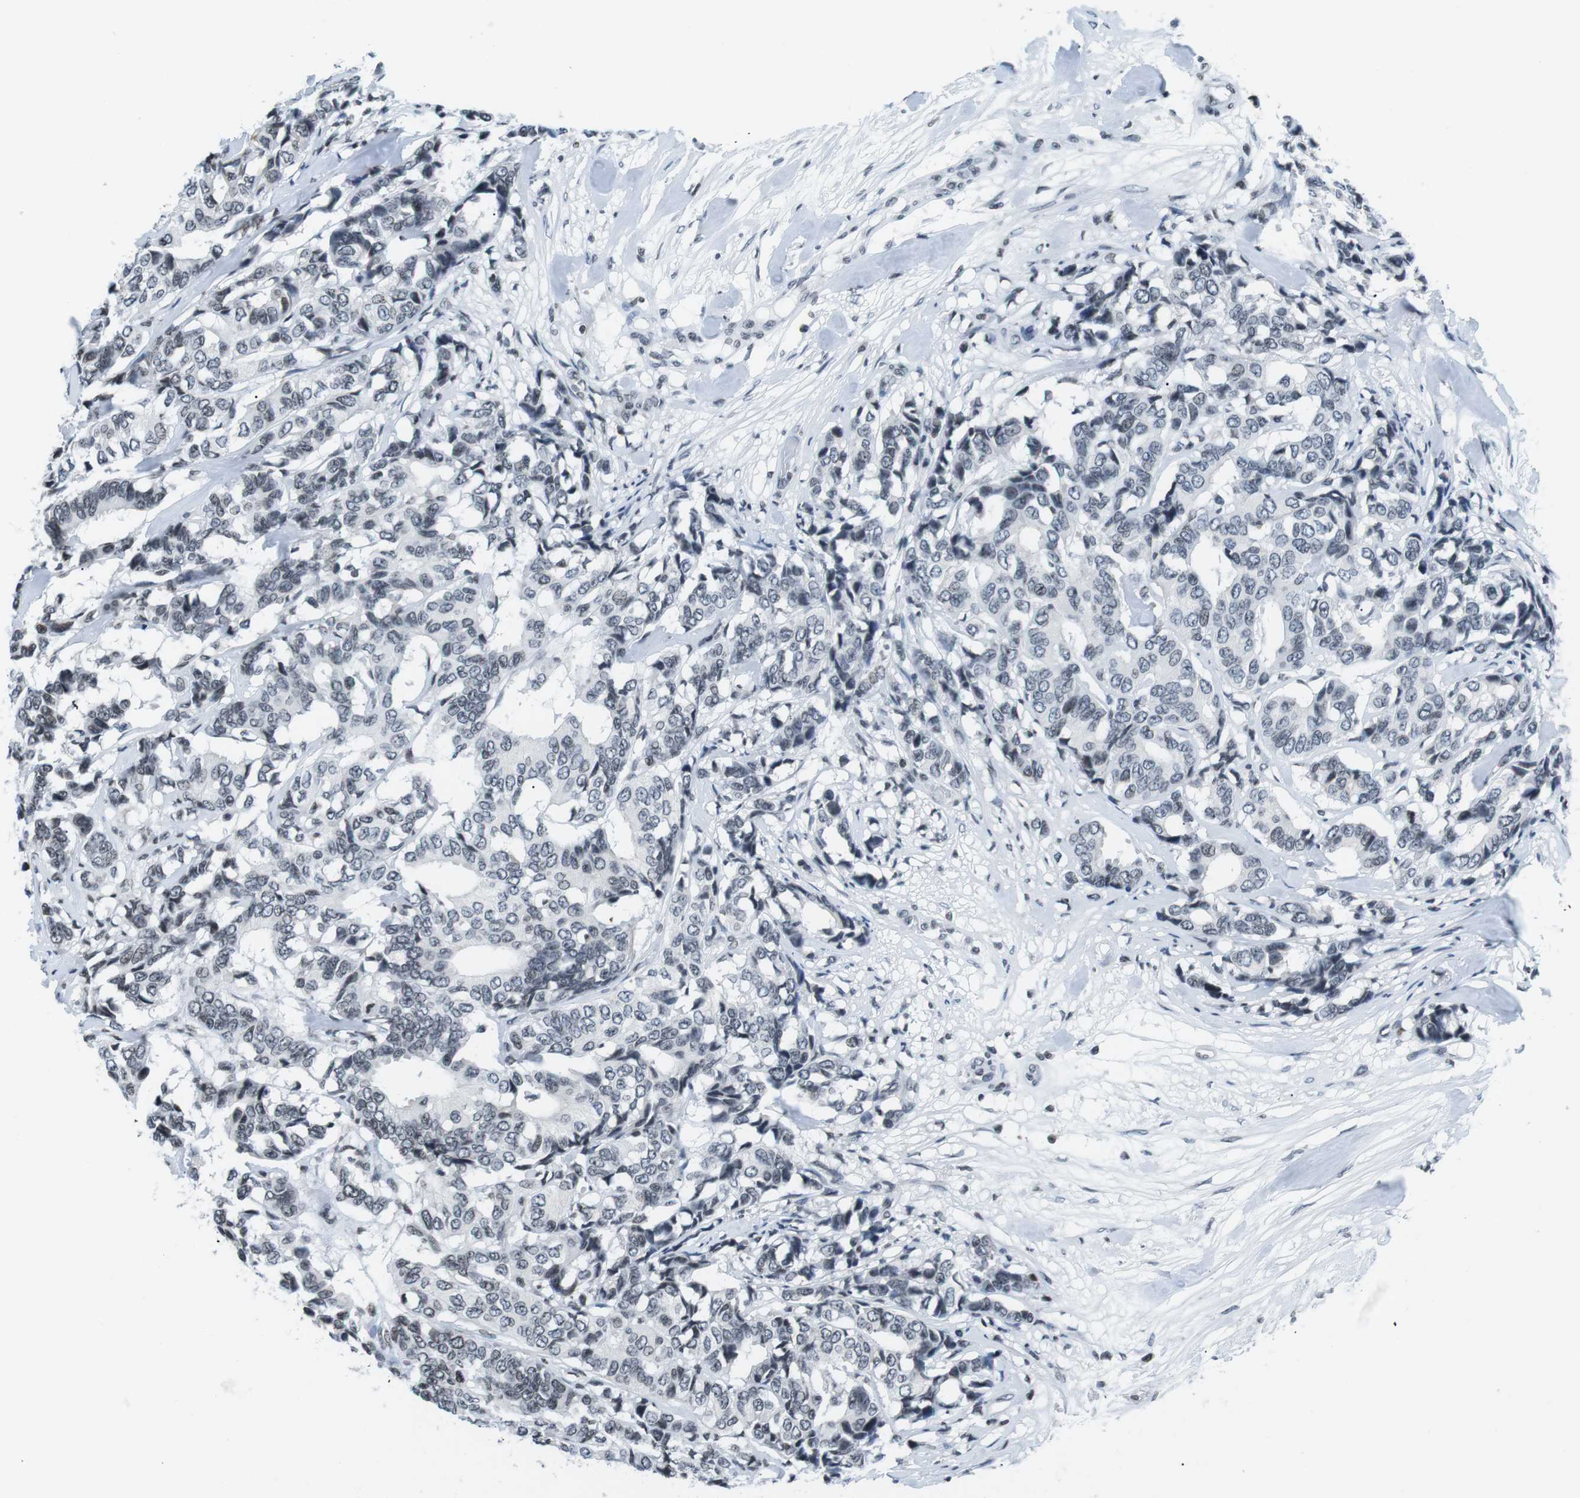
{"staining": {"intensity": "negative", "quantity": "none", "location": "none"}, "tissue": "breast cancer", "cell_type": "Tumor cells", "image_type": "cancer", "snomed": [{"axis": "morphology", "description": "Duct carcinoma"}, {"axis": "topography", "description": "Breast"}], "caption": "This is an immunohistochemistry (IHC) photomicrograph of breast infiltrating ductal carcinoma. There is no positivity in tumor cells.", "gene": "E2F2", "patient": {"sex": "female", "age": 87}}